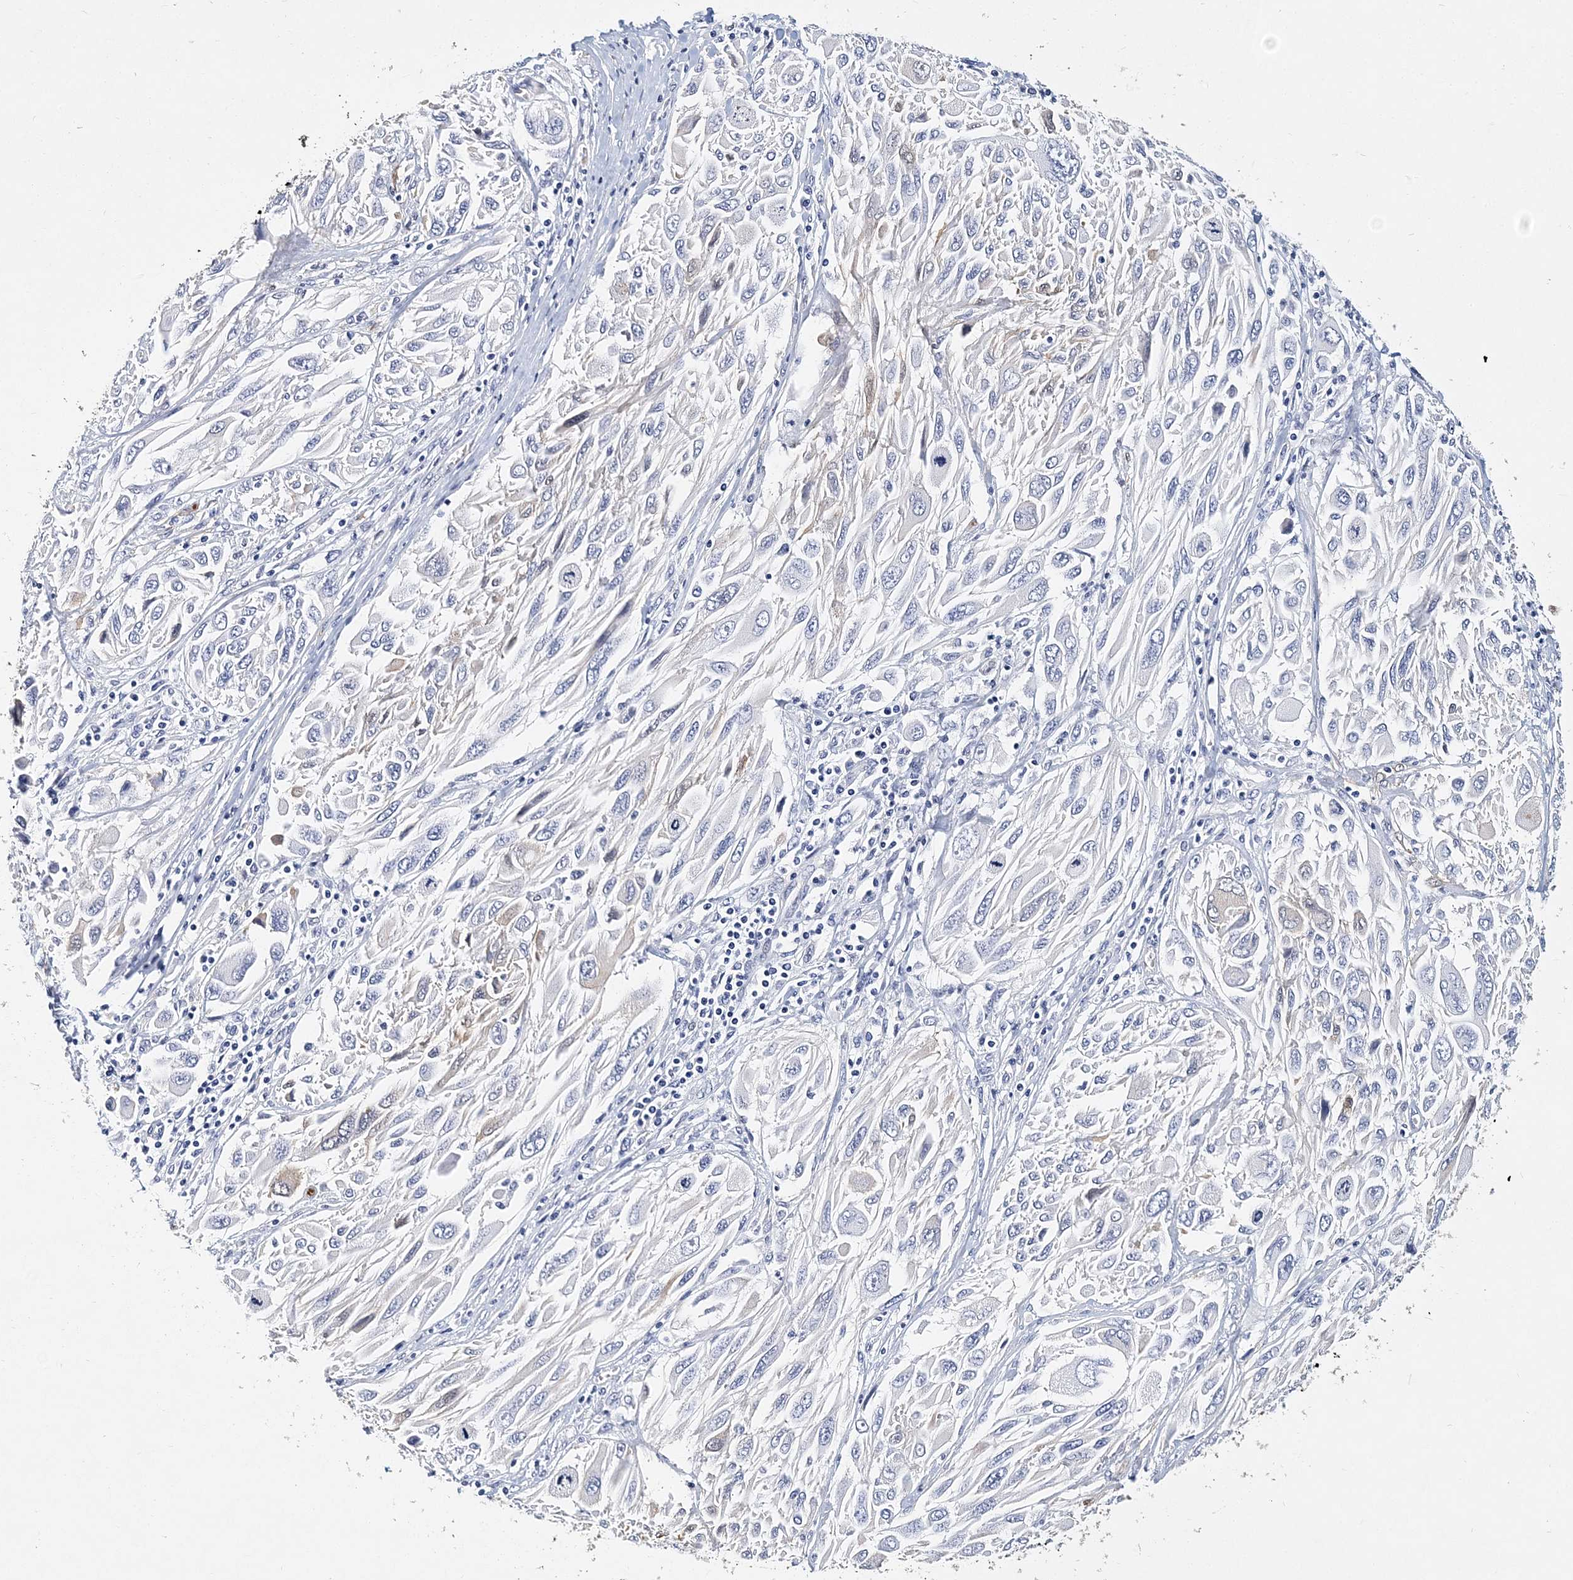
{"staining": {"intensity": "negative", "quantity": "none", "location": "none"}, "tissue": "melanoma", "cell_type": "Tumor cells", "image_type": "cancer", "snomed": [{"axis": "morphology", "description": "Malignant melanoma, NOS"}, {"axis": "topography", "description": "Skin"}], "caption": "Tumor cells are negative for protein expression in human melanoma.", "gene": "ITGA2B", "patient": {"sex": "female", "age": 91}}